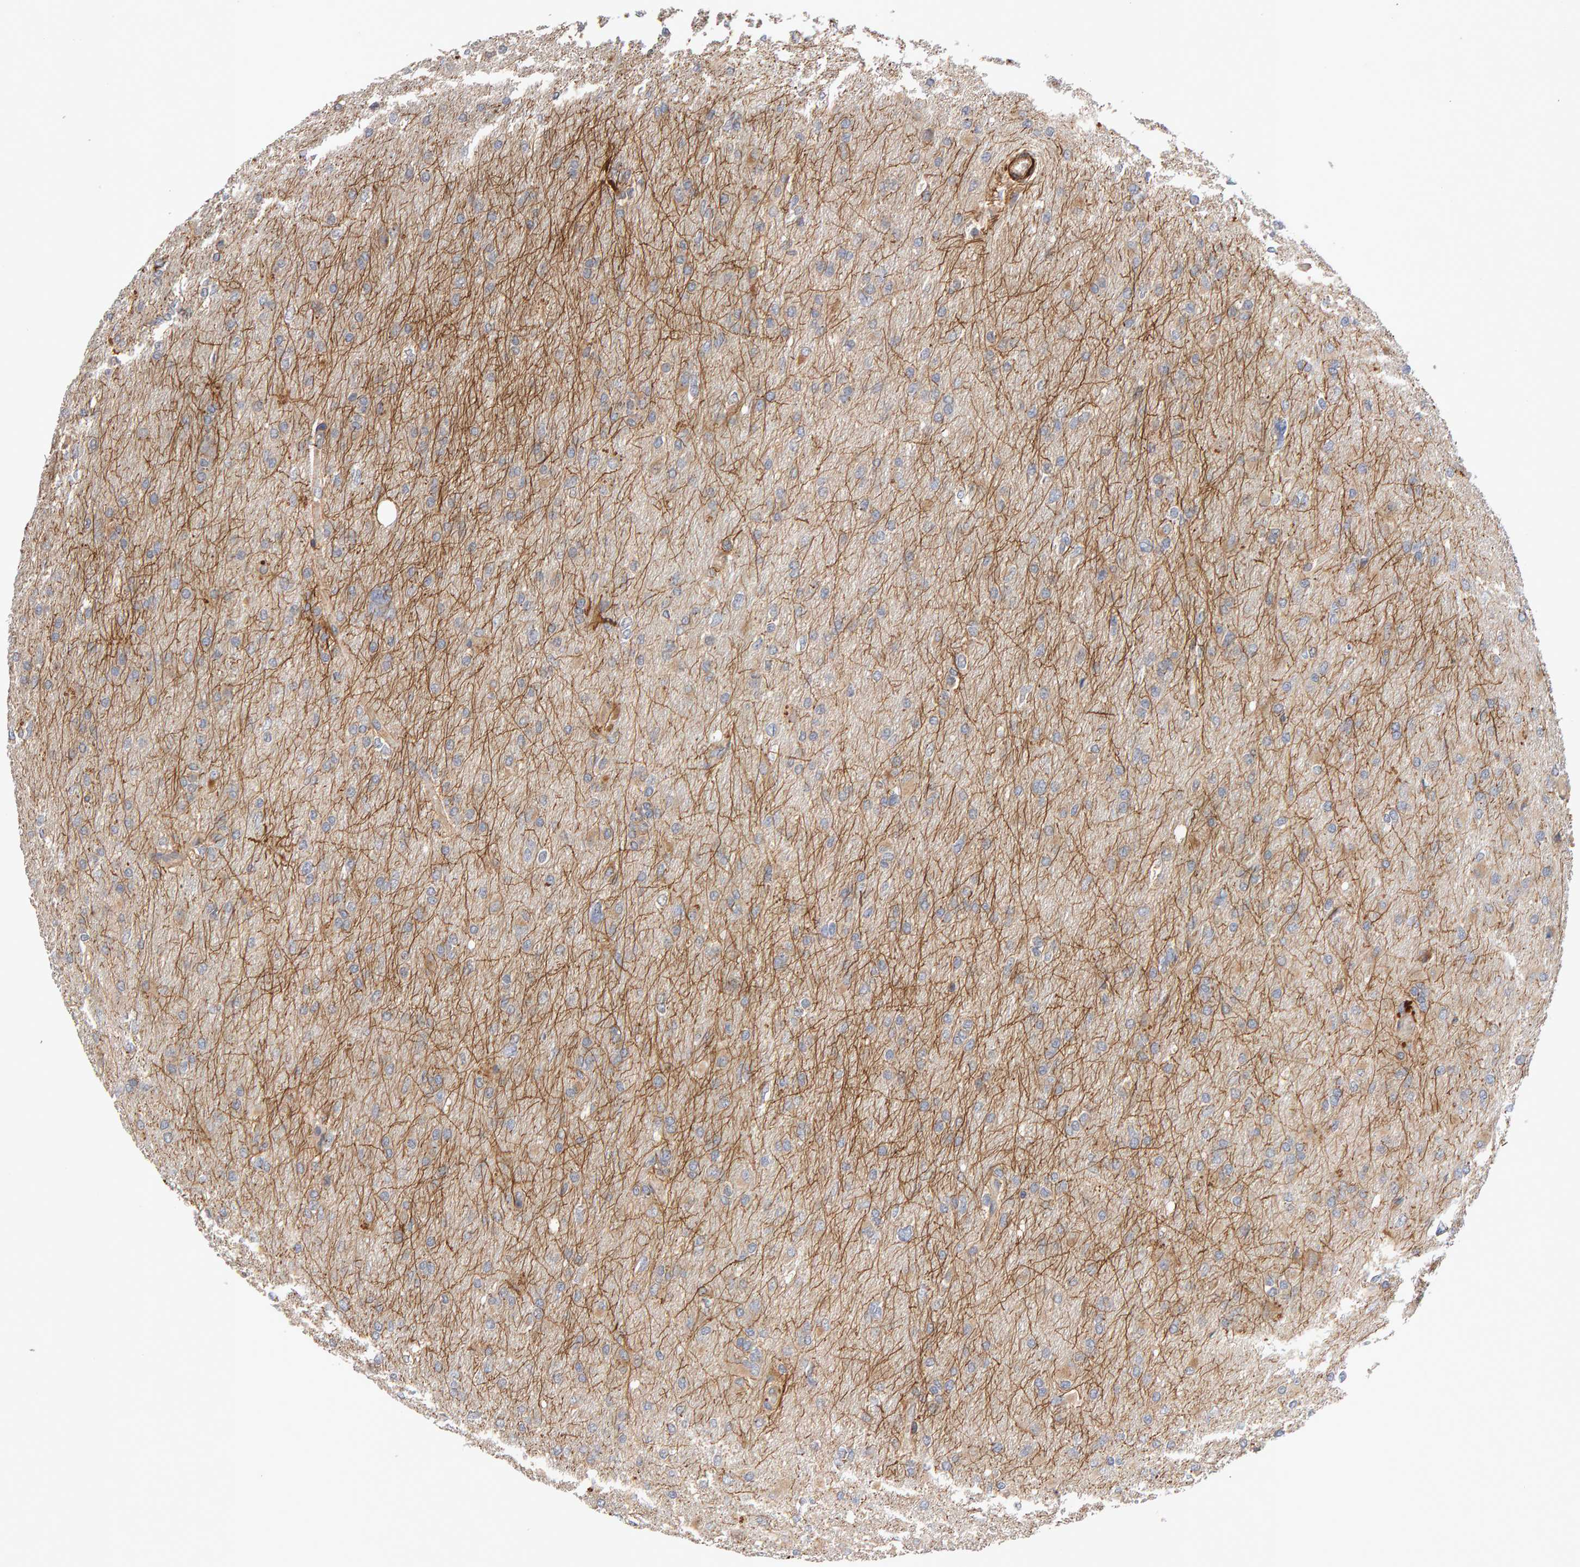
{"staining": {"intensity": "weak", "quantity": ">75%", "location": "cytoplasmic/membranous"}, "tissue": "glioma", "cell_type": "Tumor cells", "image_type": "cancer", "snomed": [{"axis": "morphology", "description": "Glioma, malignant, High grade"}, {"axis": "topography", "description": "Cerebral cortex"}], "caption": "A high-resolution histopathology image shows immunohistochemistry (IHC) staining of malignant glioma (high-grade), which shows weak cytoplasmic/membranous positivity in approximately >75% of tumor cells.", "gene": "RNF19A", "patient": {"sex": "female", "age": 36}}